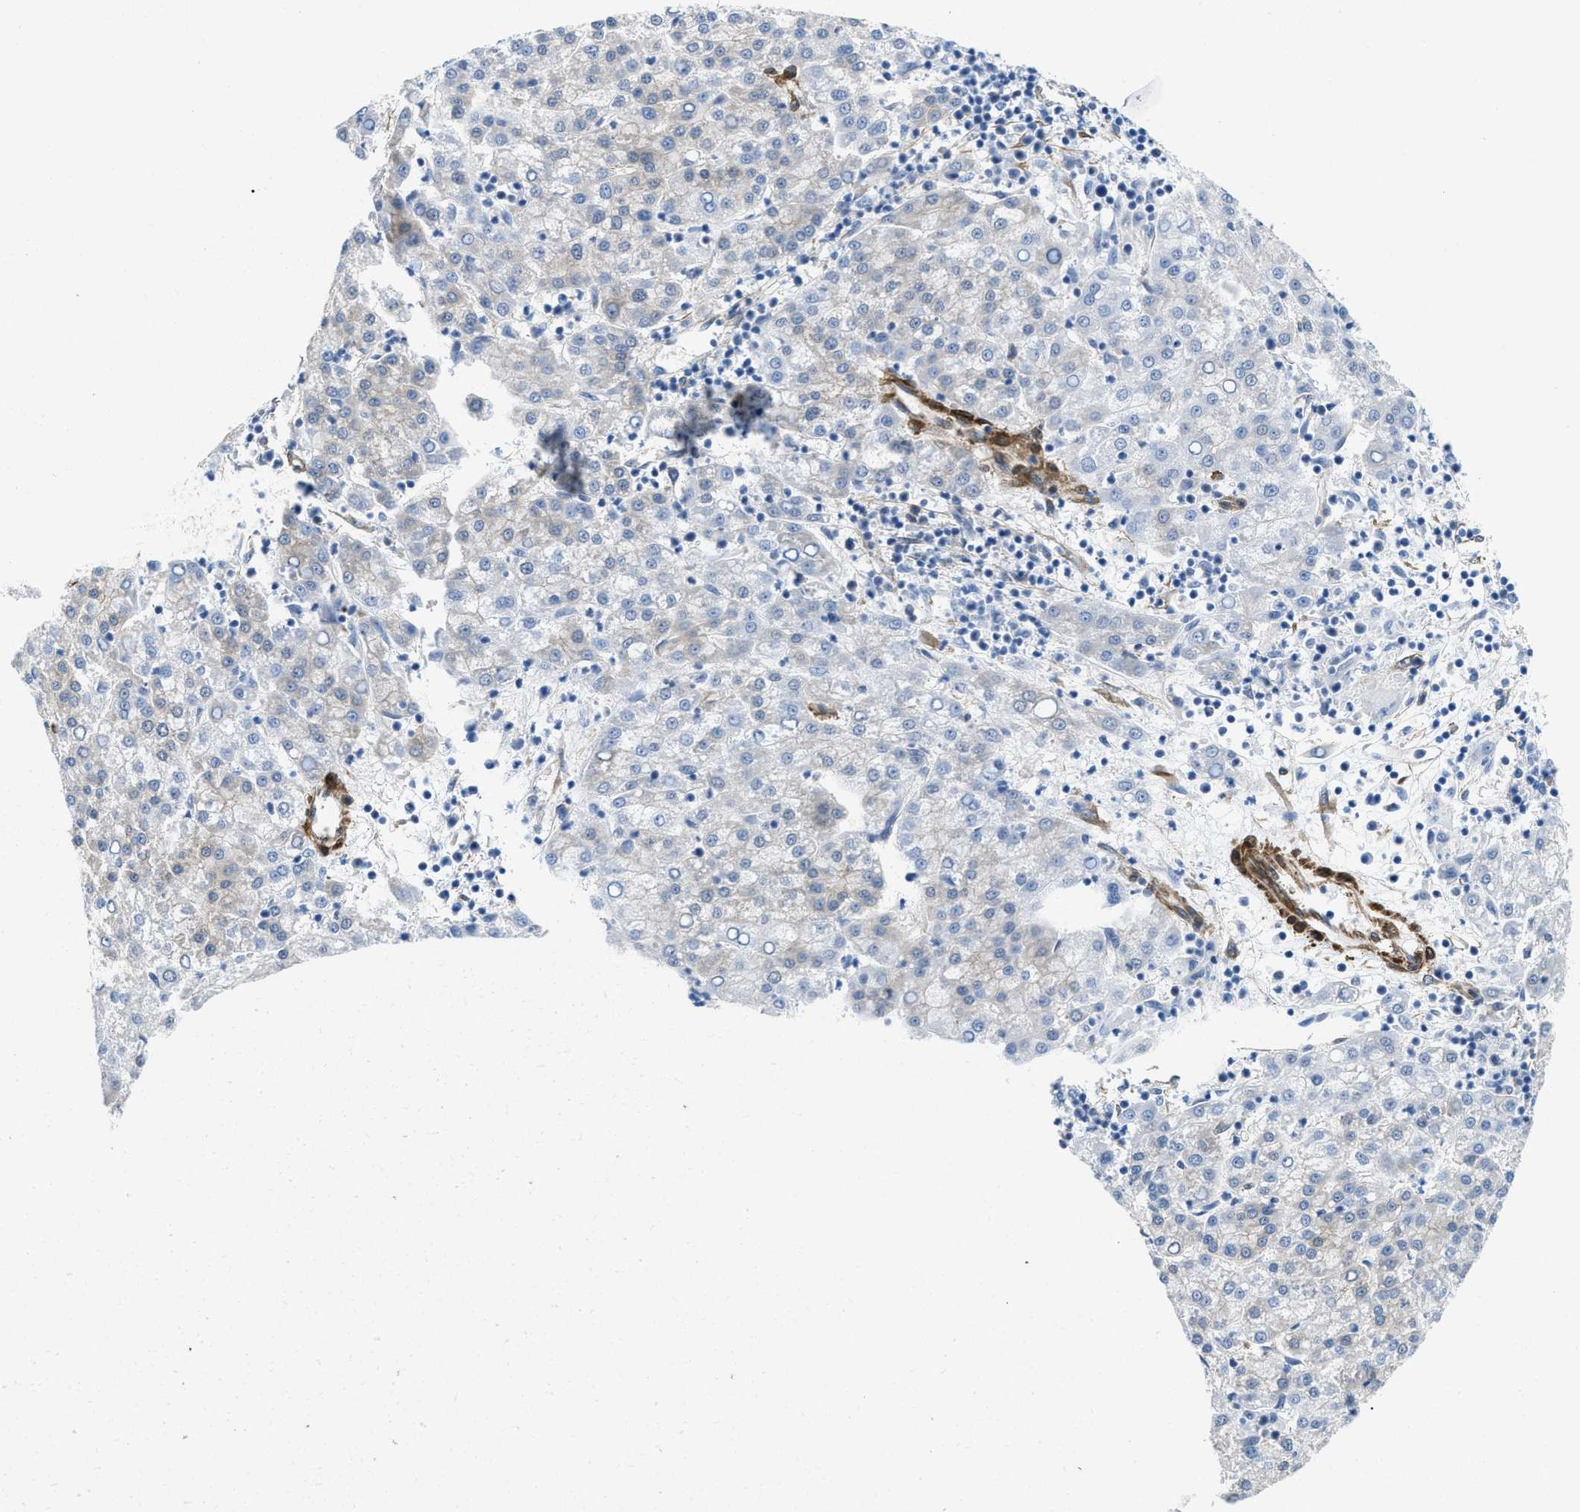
{"staining": {"intensity": "weak", "quantity": "<25%", "location": "cytoplasmic/membranous"}, "tissue": "liver cancer", "cell_type": "Tumor cells", "image_type": "cancer", "snomed": [{"axis": "morphology", "description": "Carcinoma, Hepatocellular, NOS"}, {"axis": "topography", "description": "Liver"}], "caption": "Tumor cells are negative for protein expression in human liver cancer.", "gene": "PDLIM5", "patient": {"sex": "female", "age": 58}}